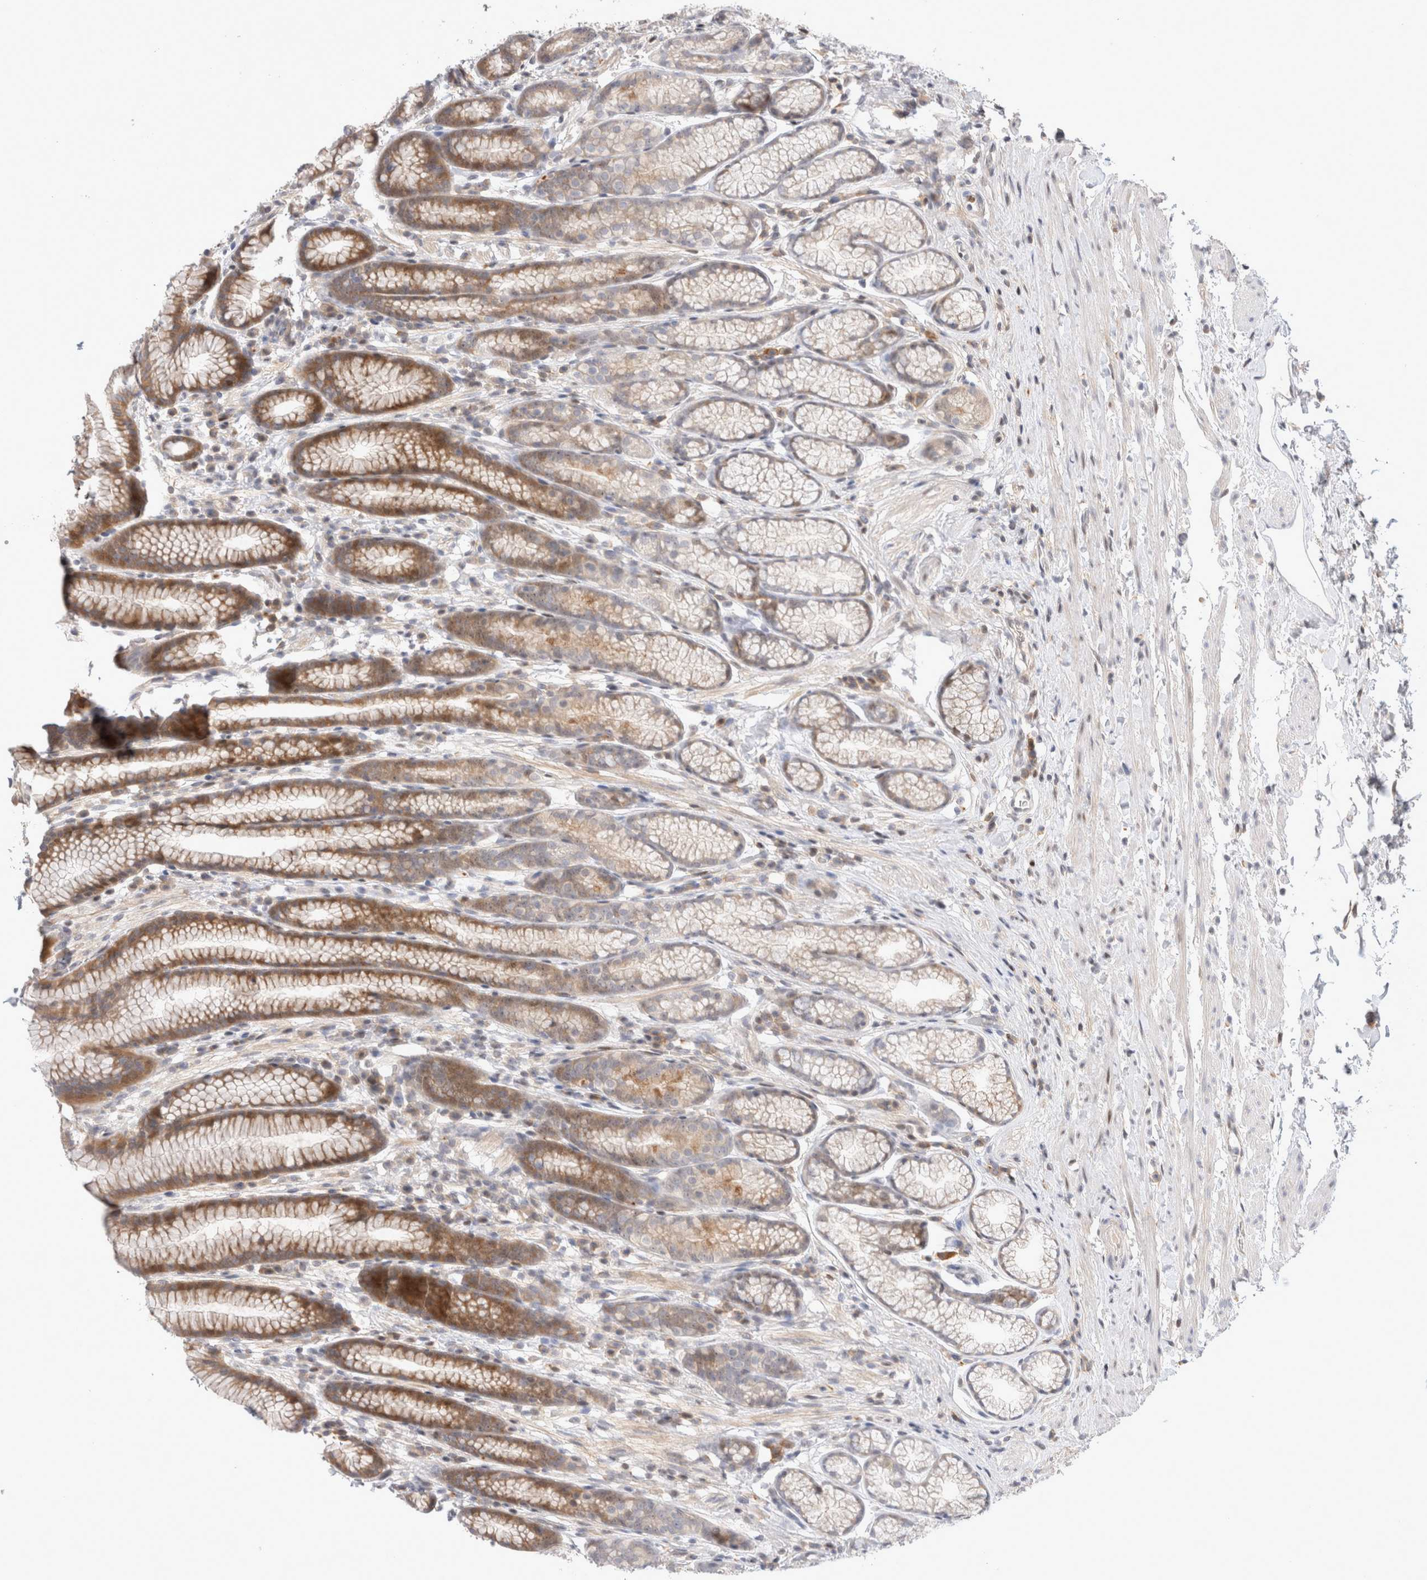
{"staining": {"intensity": "moderate", "quantity": "25%-75%", "location": "cytoplasmic/membranous,nuclear"}, "tissue": "stomach", "cell_type": "Glandular cells", "image_type": "normal", "snomed": [{"axis": "morphology", "description": "Normal tissue, NOS"}, {"axis": "topography", "description": "Stomach"}], "caption": "Stomach stained for a protein (brown) reveals moderate cytoplasmic/membranous,nuclear positive positivity in about 25%-75% of glandular cells.", "gene": "TCF4", "patient": {"sex": "male", "age": 42}}